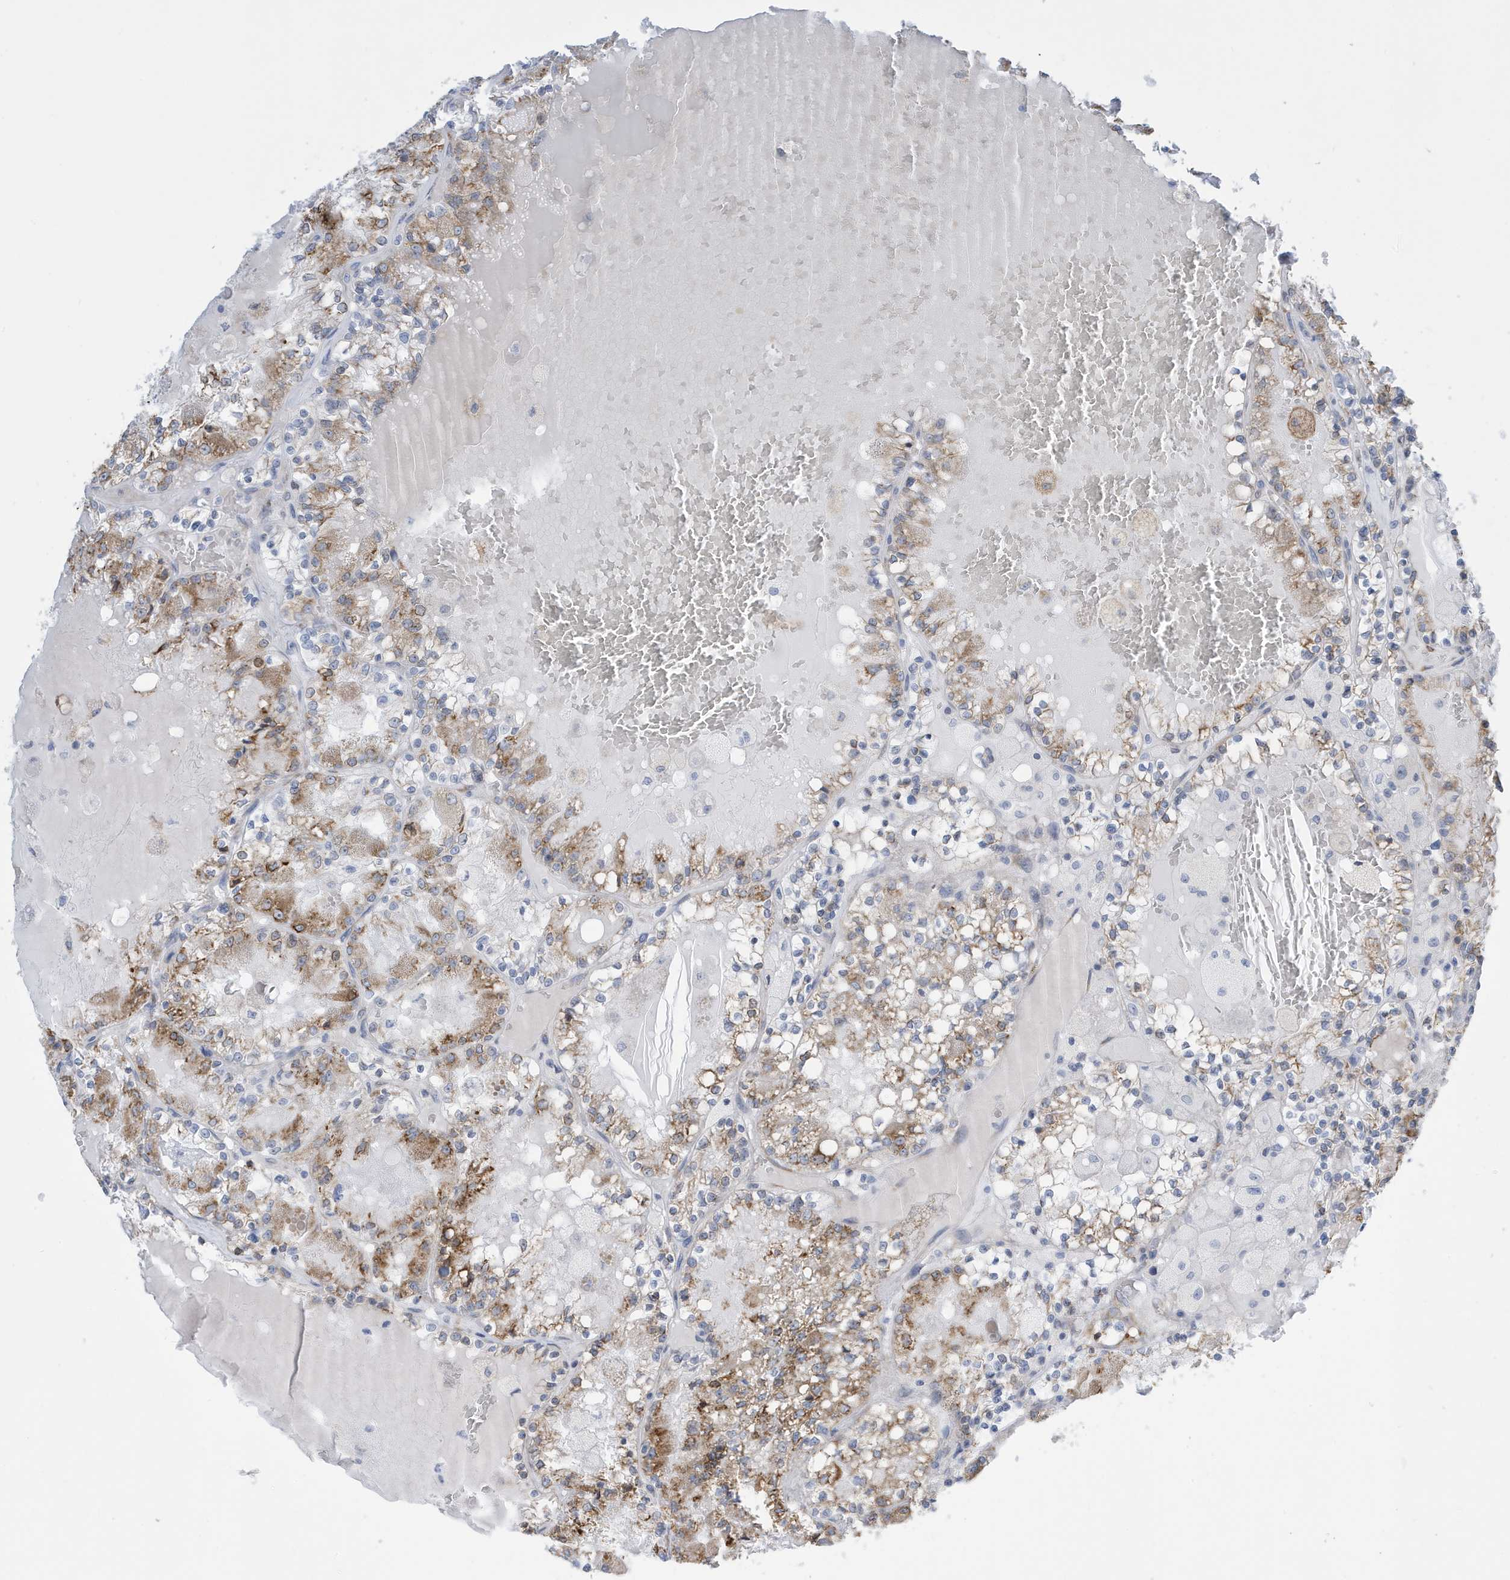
{"staining": {"intensity": "moderate", "quantity": ">75%", "location": "cytoplasmic/membranous"}, "tissue": "renal cancer", "cell_type": "Tumor cells", "image_type": "cancer", "snomed": [{"axis": "morphology", "description": "Adenocarcinoma, NOS"}, {"axis": "topography", "description": "Kidney"}], "caption": "Renal adenocarcinoma tissue reveals moderate cytoplasmic/membranous positivity in about >75% of tumor cells, visualized by immunohistochemistry.", "gene": "SEMA3F", "patient": {"sex": "female", "age": 56}}